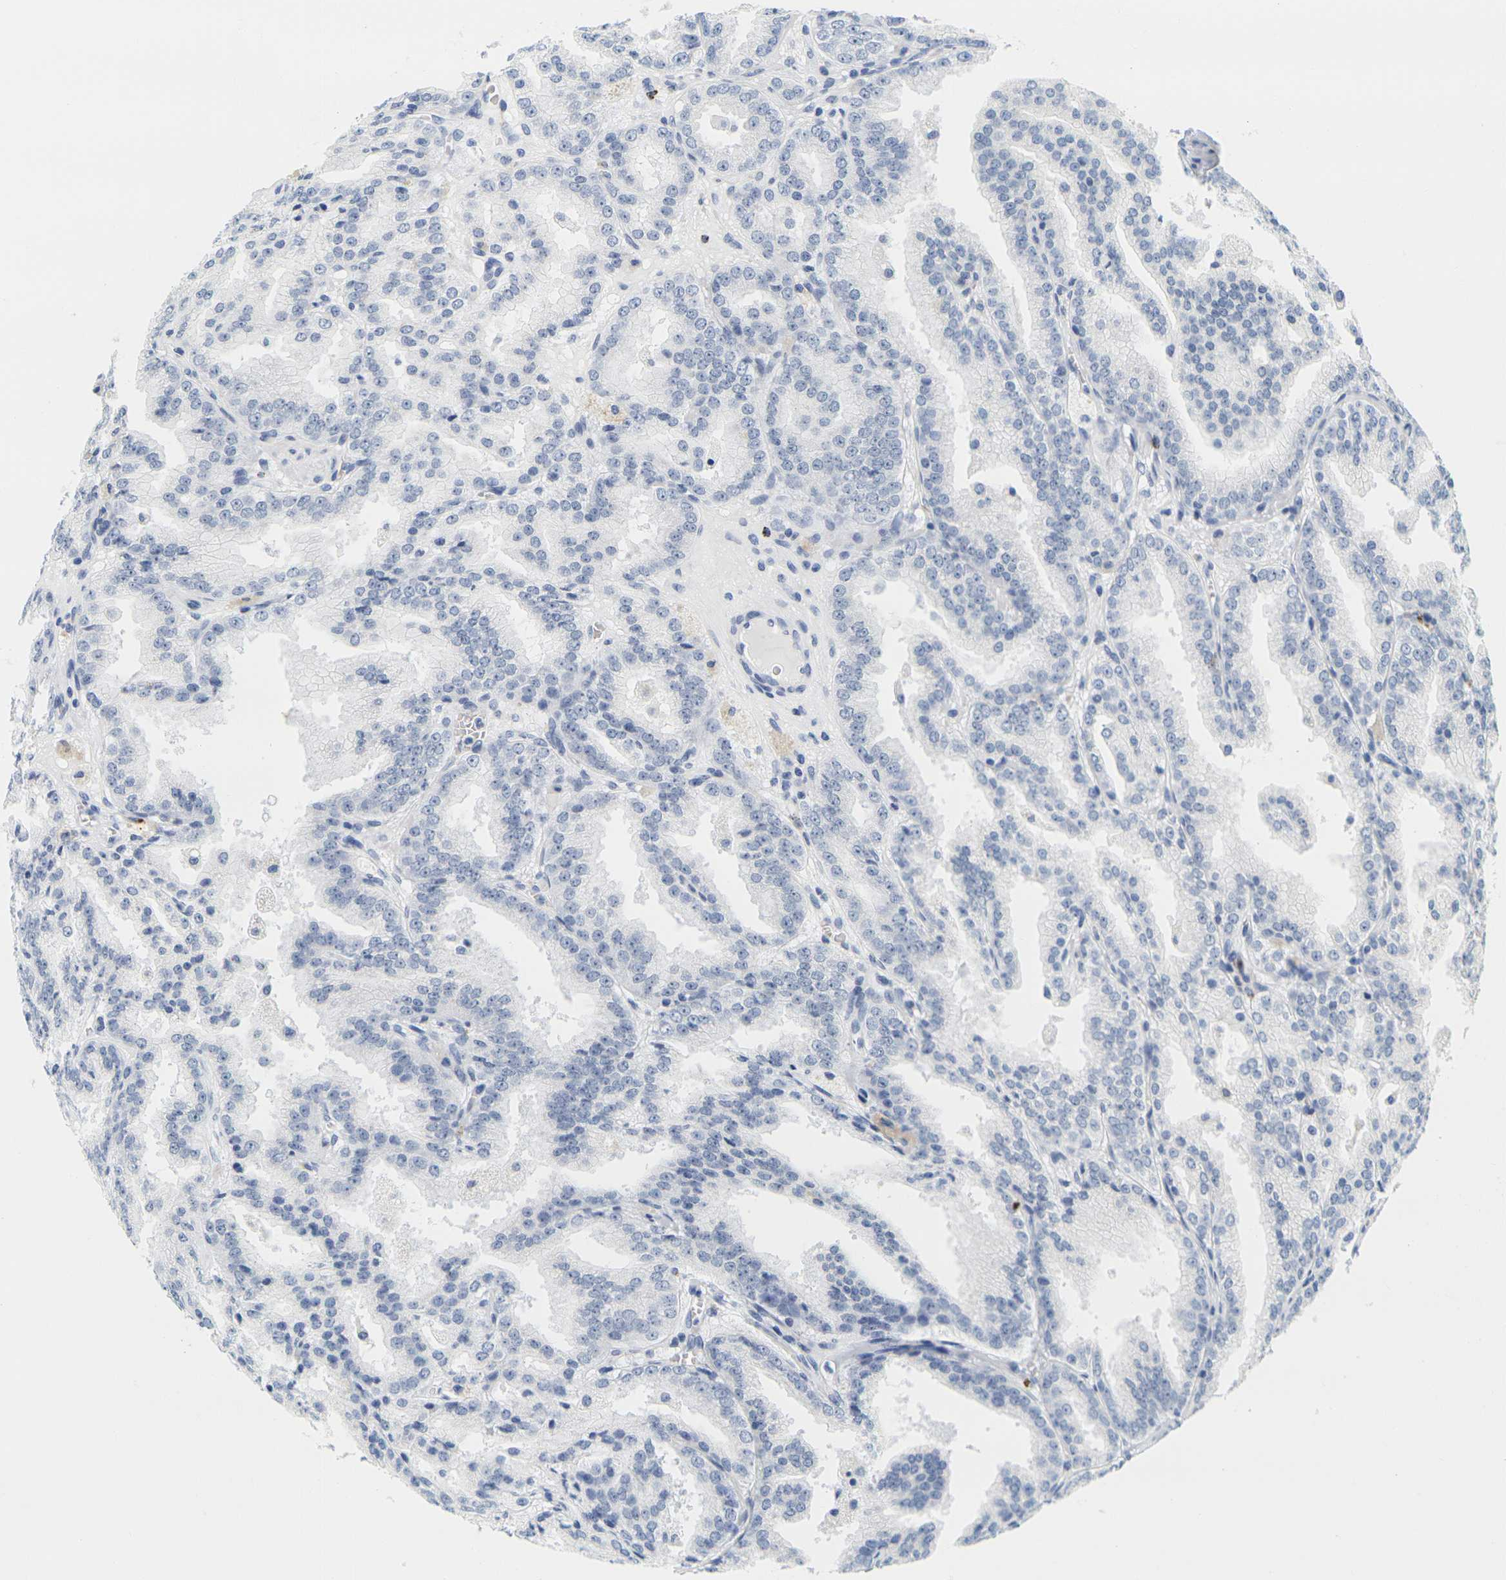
{"staining": {"intensity": "negative", "quantity": "none", "location": "none"}, "tissue": "prostate cancer", "cell_type": "Tumor cells", "image_type": "cancer", "snomed": [{"axis": "morphology", "description": "Adenocarcinoma, High grade"}, {"axis": "topography", "description": "Prostate"}], "caption": "Tumor cells show no significant protein staining in prostate cancer (adenocarcinoma (high-grade)).", "gene": "HLA-DOB", "patient": {"sex": "male", "age": 61}}